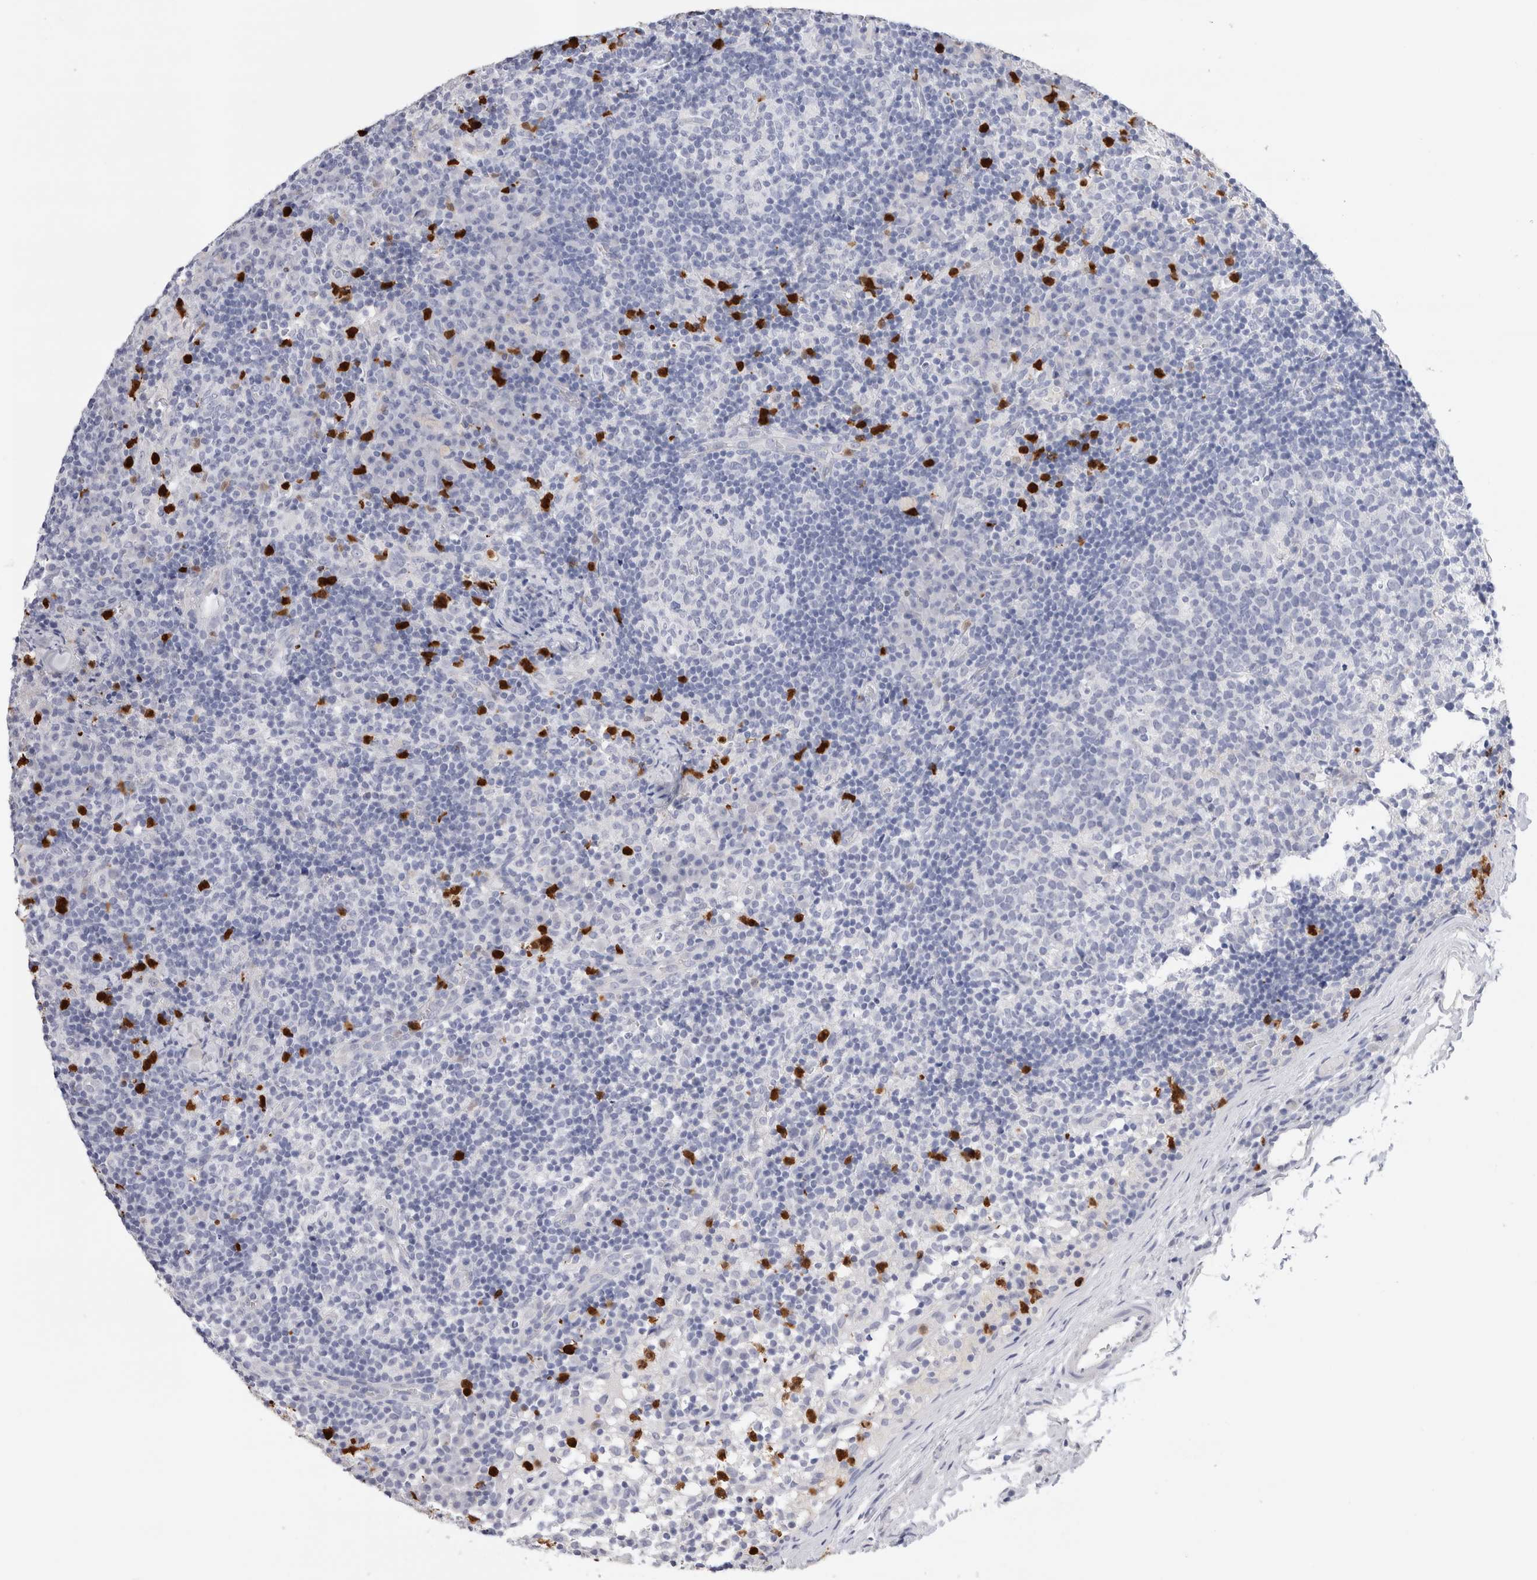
{"staining": {"intensity": "negative", "quantity": "none", "location": "none"}, "tissue": "lymph node", "cell_type": "Germinal center cells", "image_type": "normal", "snomed": [{"axis": "morphology", "description": "Normal tissue, NOS"}, {"axis": "morphology", "description": "Inflammation, NOS"}, {"axis": "topography", "description": "Lymph node"}], "caption": "This is an immunohistochemistry (IHC) image of benign lymph node. There is no positivity in germinal center cells.", "gene": "SLC10A5", "patient": {"sex": "male", "age": 55}}